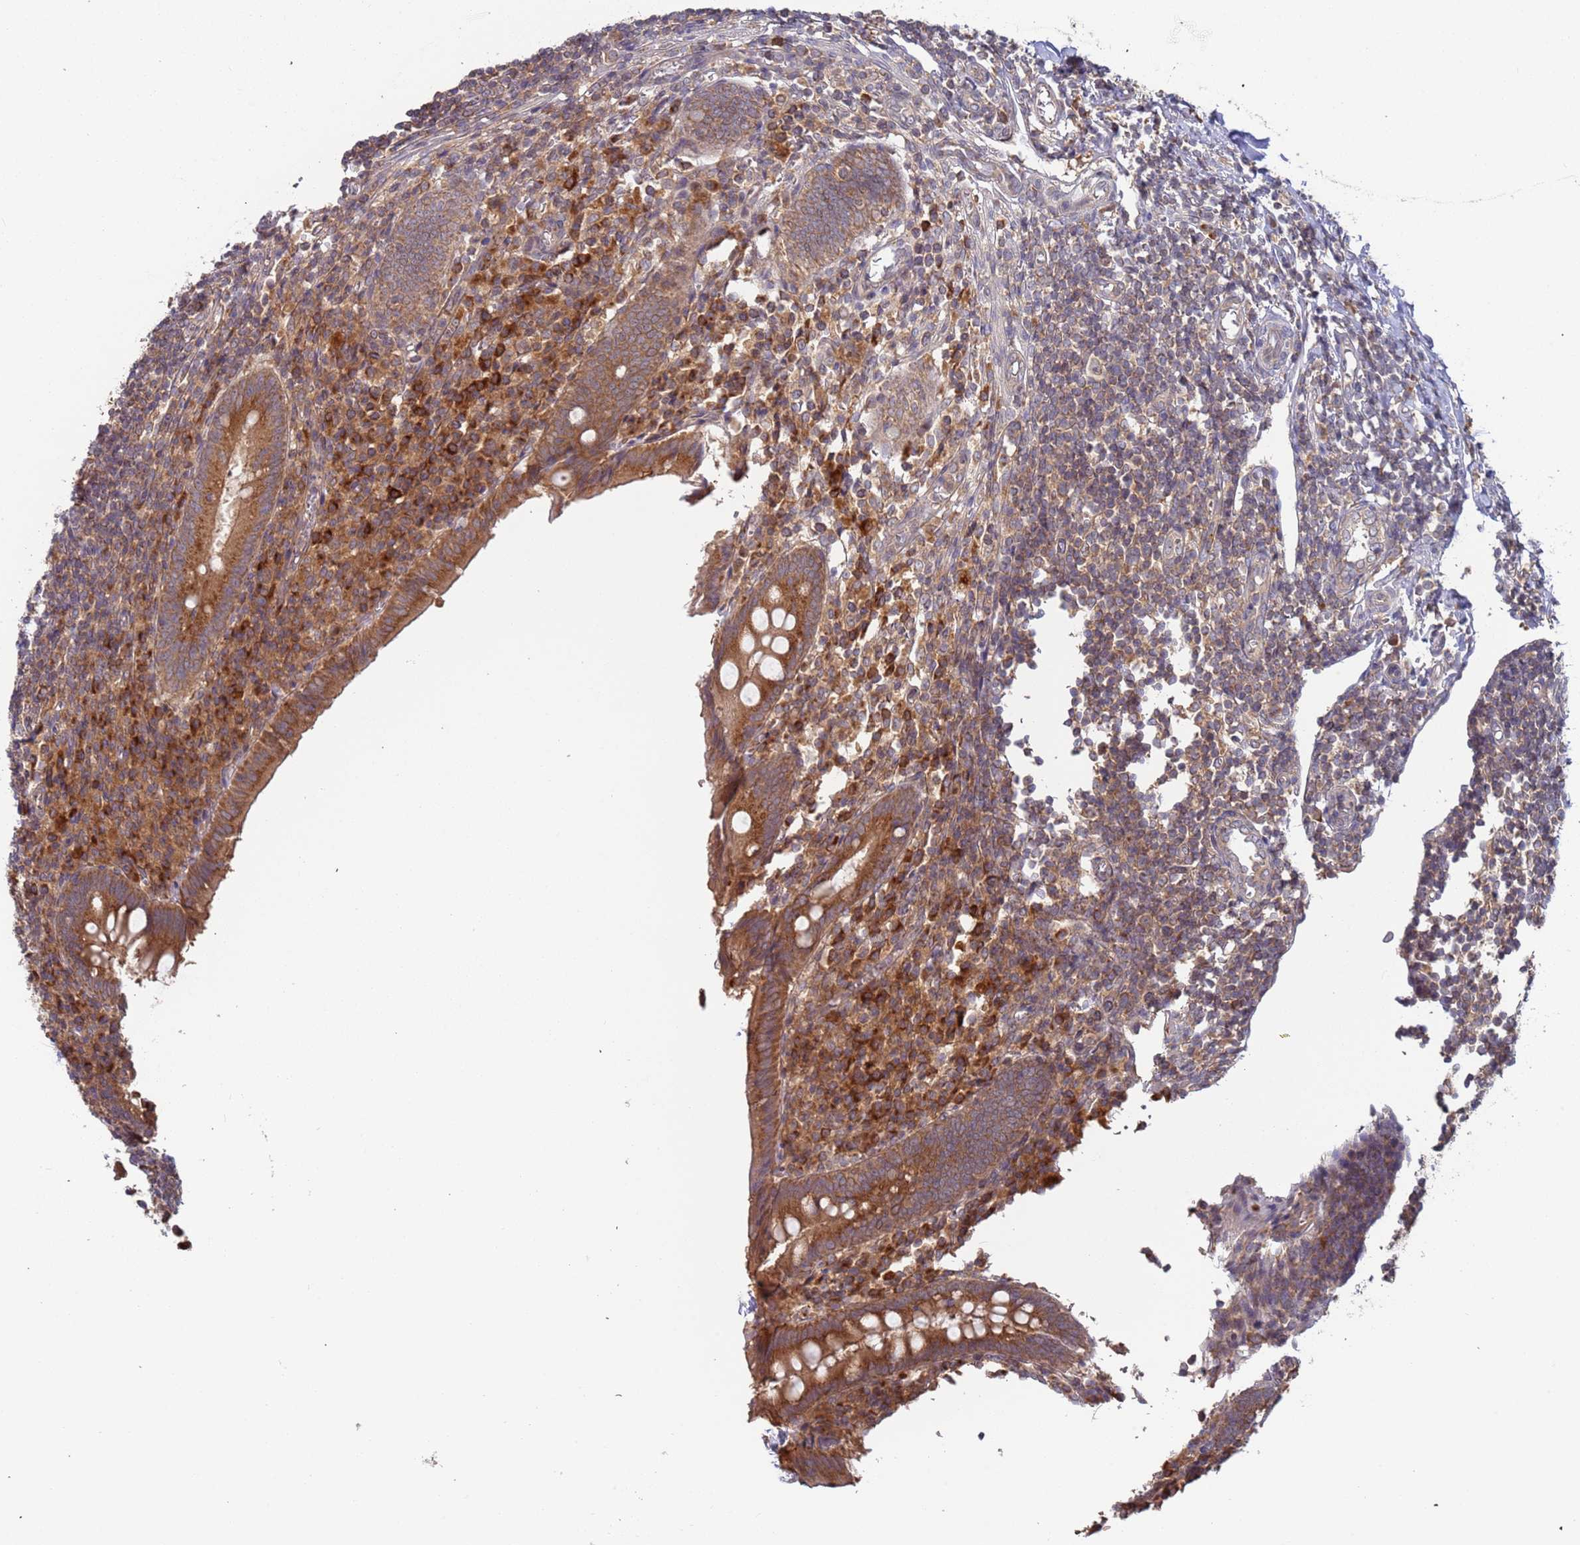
{"staining": {"intensity": "moderate", "quantity": ">75%", "location": "cytoplasmic/membranous"}, "tissue": "appendix", "cell_type": "Glandular cells", "image_type": "normal", "snomed": [{"axis": "morphology", "description": "Normal tissue, NOS"}, {"axis": "topography", "description": "Appendix"}], "caption": "Human appendix stained for a protein (brown) demonstrates moderate cytoplasmic/membranous positive staining in approximately >75% of glandular cells.", "gene": "OR5A2", "patient": {"sex": "female", "age": 17}}